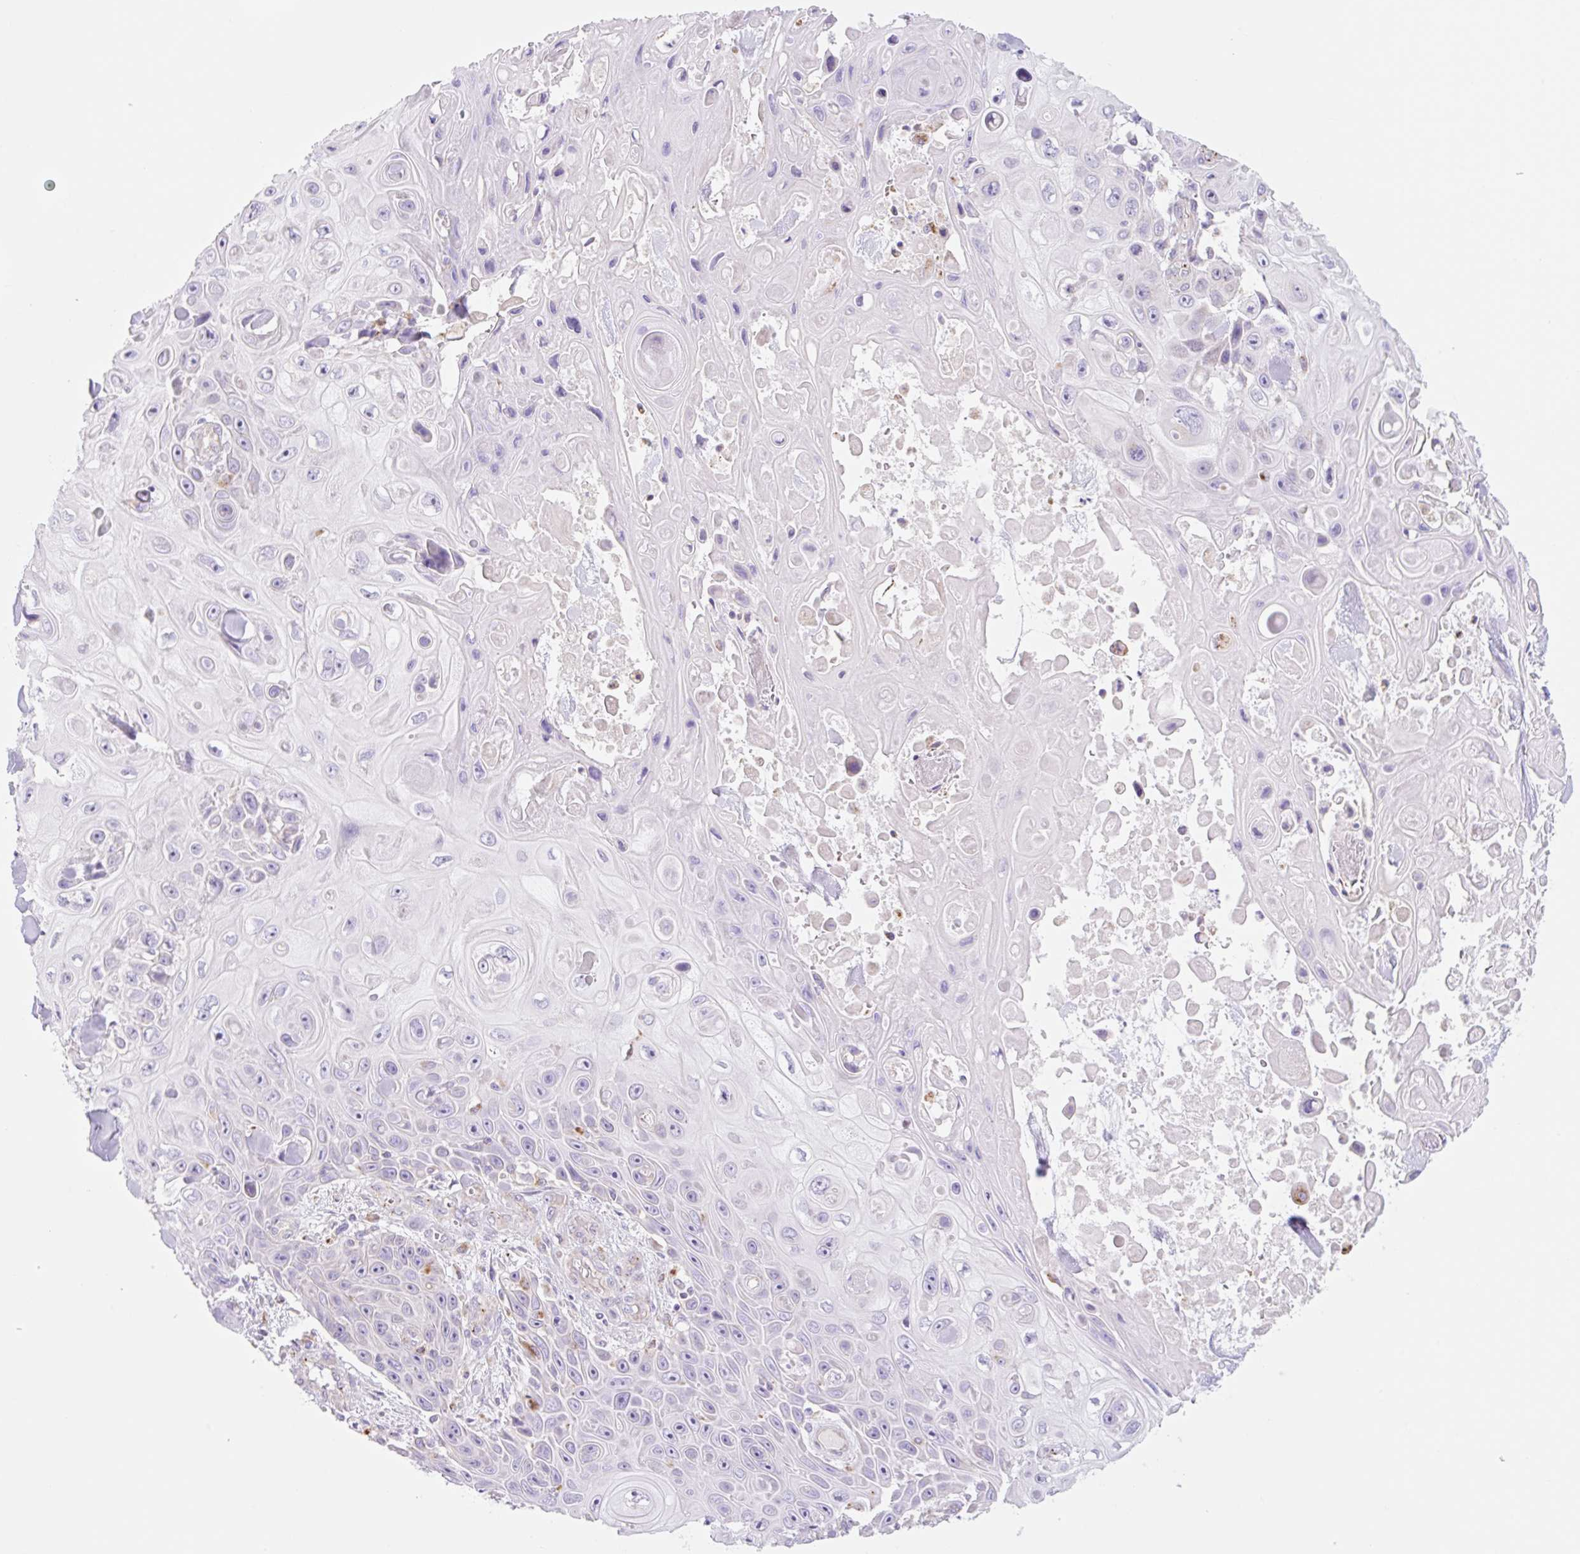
{"staining": {"intensity": "negative", "quantity": "none", "location": "none"}, "tissue": "skin cancer", "cell_type": "Tumor cells", "image_type": "cancer", "snomed": [{"axis": "morphology", "description": "Squamous cell carcinoma, NOS"}, {"axis": "topography", "description": "Skin"}], "caption": "Tumor cells are negative for brown protein staining in skin cancer (squamous cell carcinoma).", "gene": "CLEC3A", "patient": {"sex": "male", "age": 82}}